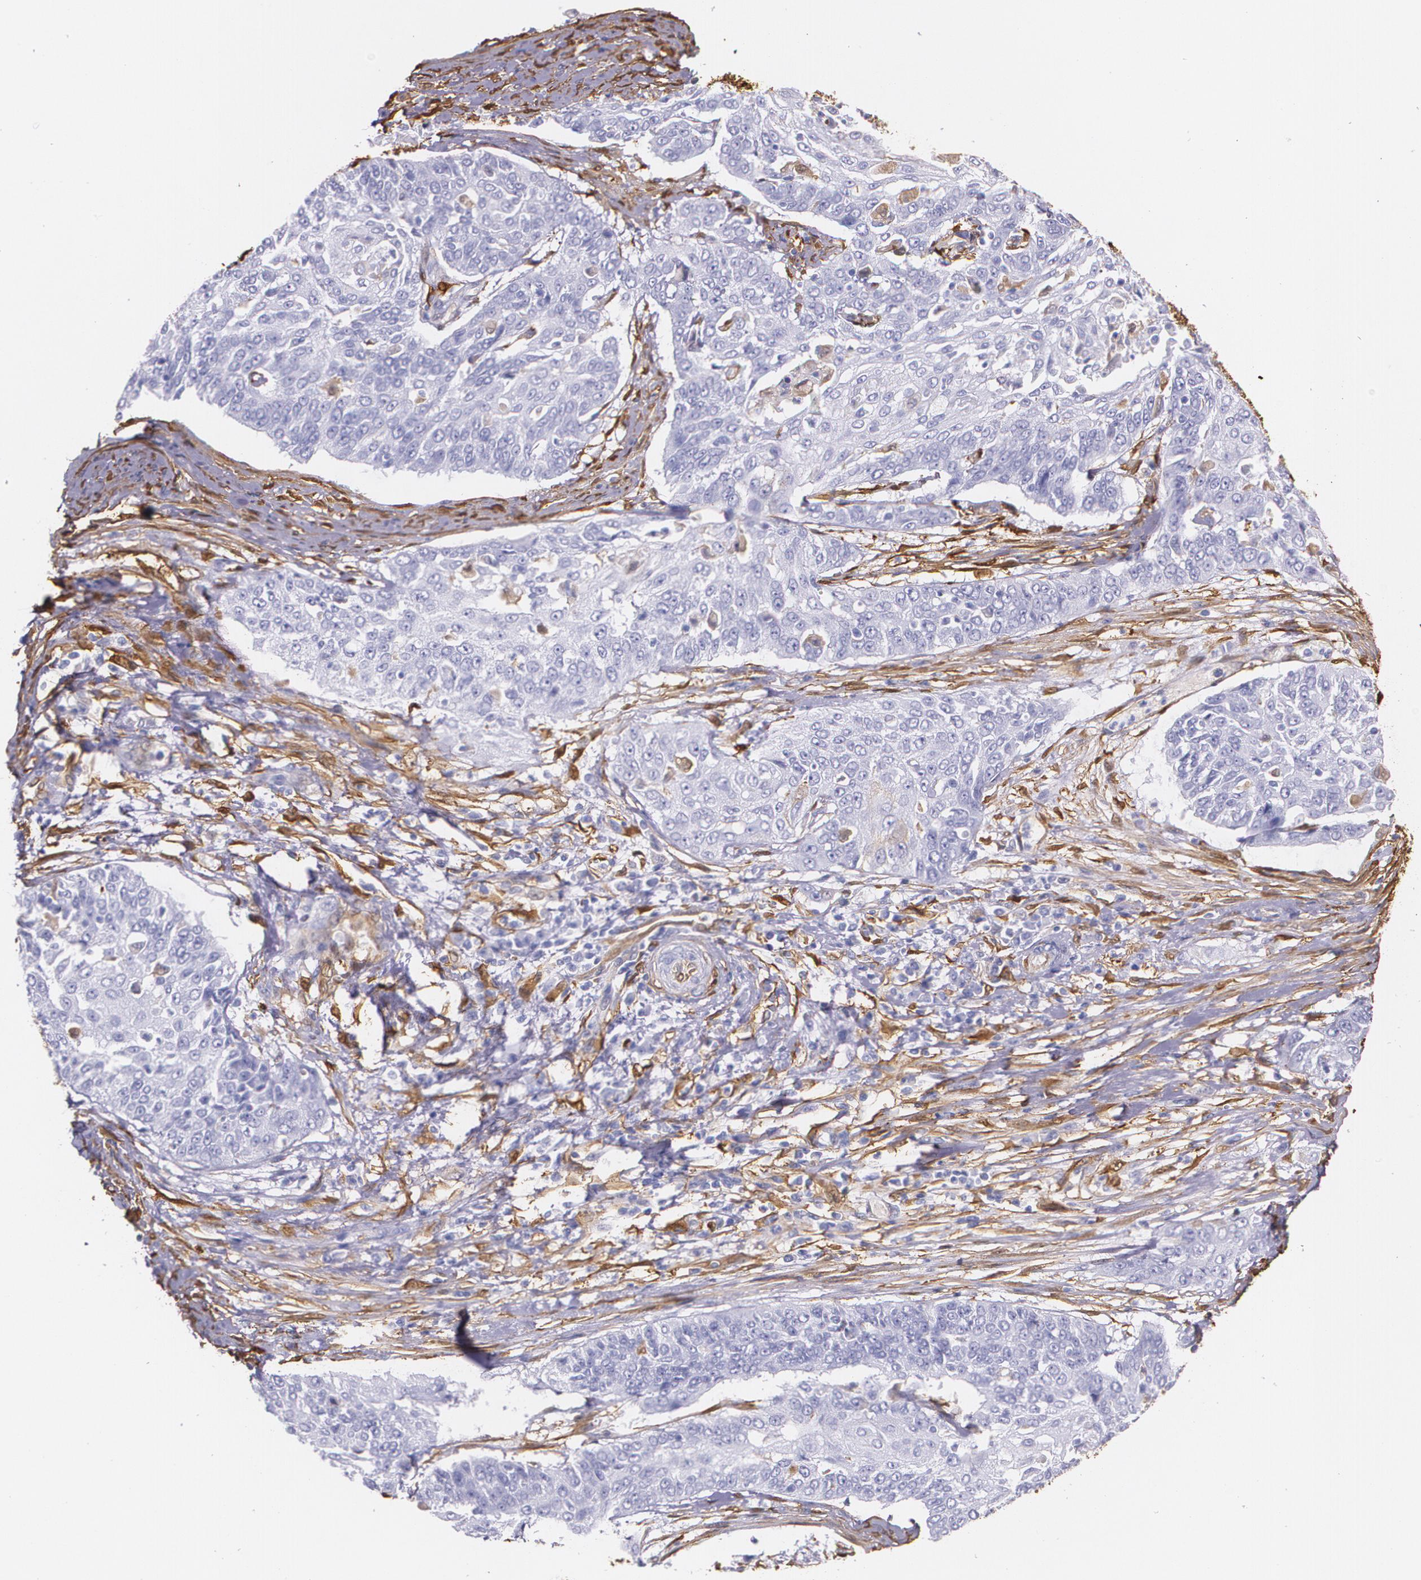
{"staining": {"intensity": "negative", "quantity": "none", "location": "none"}, "tissue": "cervical cancer", "cell_type": "Tumor cells", "image_type": "cancer", "snomed": [{"axis": "morphology", "description": "Squamous cell carcinoma, NOS"}, {"axis": "topography", "description": "Cervix"}], "caption": "High magnification brightfield microscopy of cervical cancer (squamous cell carcinoma) stained with DAB (3,3'-diaminobenzidine) (brown) and counterstained with hematoxylin (blue): tumor cells show no significant positivity. (DAB (3,3'-diaminobenzidine) immunohistochemistry, high magnification).", "gene": "MMP2", "patient": {"sex": "female", "age": 64}}